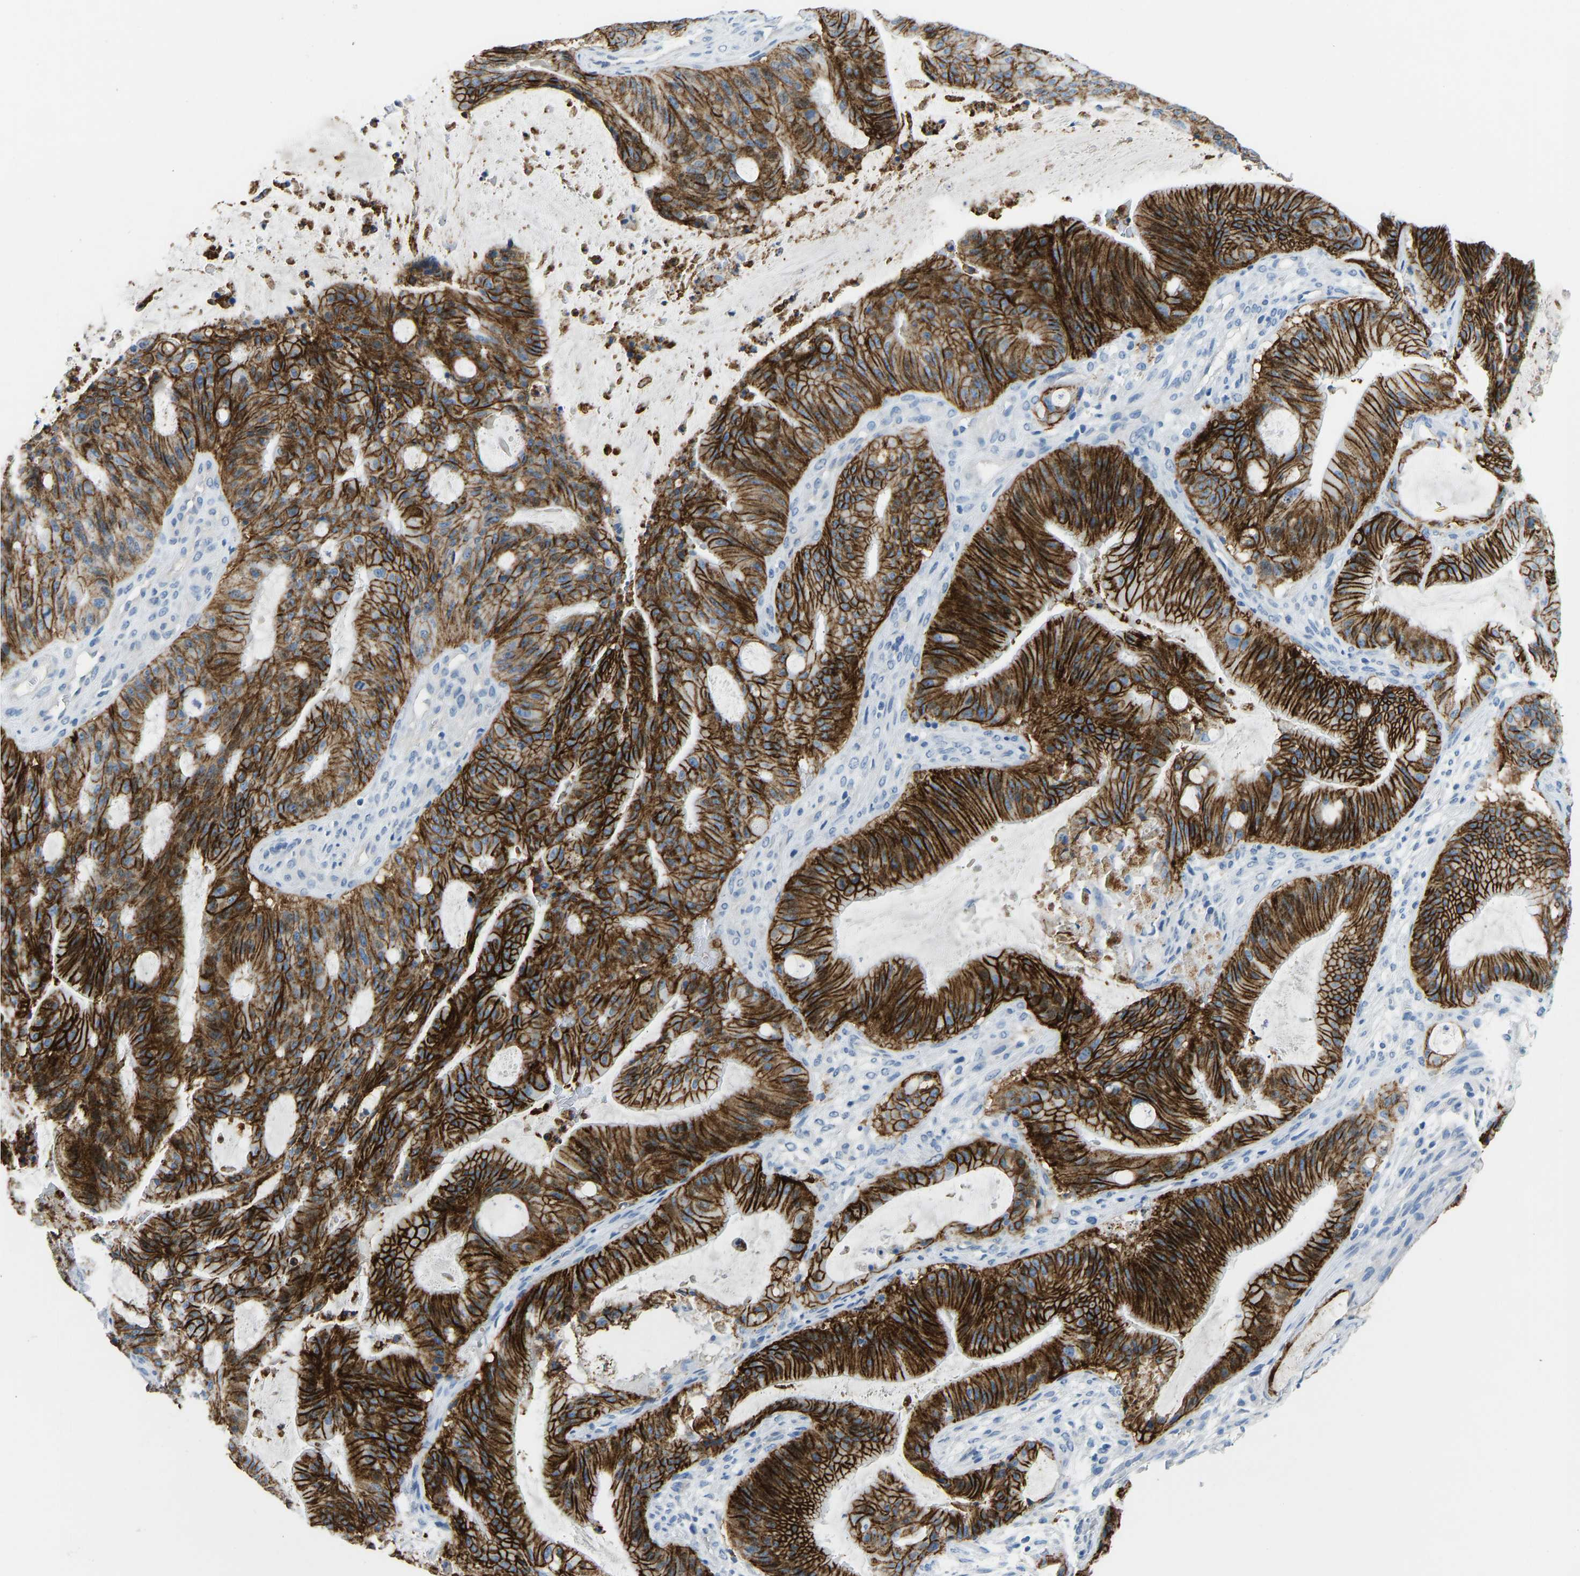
{"staining": {"intensity": "strong", "quantity": ">75%", "location": "cytoplasmic/membranous"}, "tissue": "liver cancer", "cell_type": "Tumor cells", "image_type": "cancer", "snomed": [{"axis": "morphology", "description": "Normal tissue, NOS"}, {"axis": "morphology", "description": "Cholangiocarcinoma"}, {"axis": "topography", "description": "Liver"}, {"axis": "topography", "description": "Peripheral nerve tissue"}], "caption": "Human liver cancer stained with a protein marker demonstrates strong staining in tumor cells.", "gene": "ATP1A1", "patient": {"sex": "female", "age": 73}}